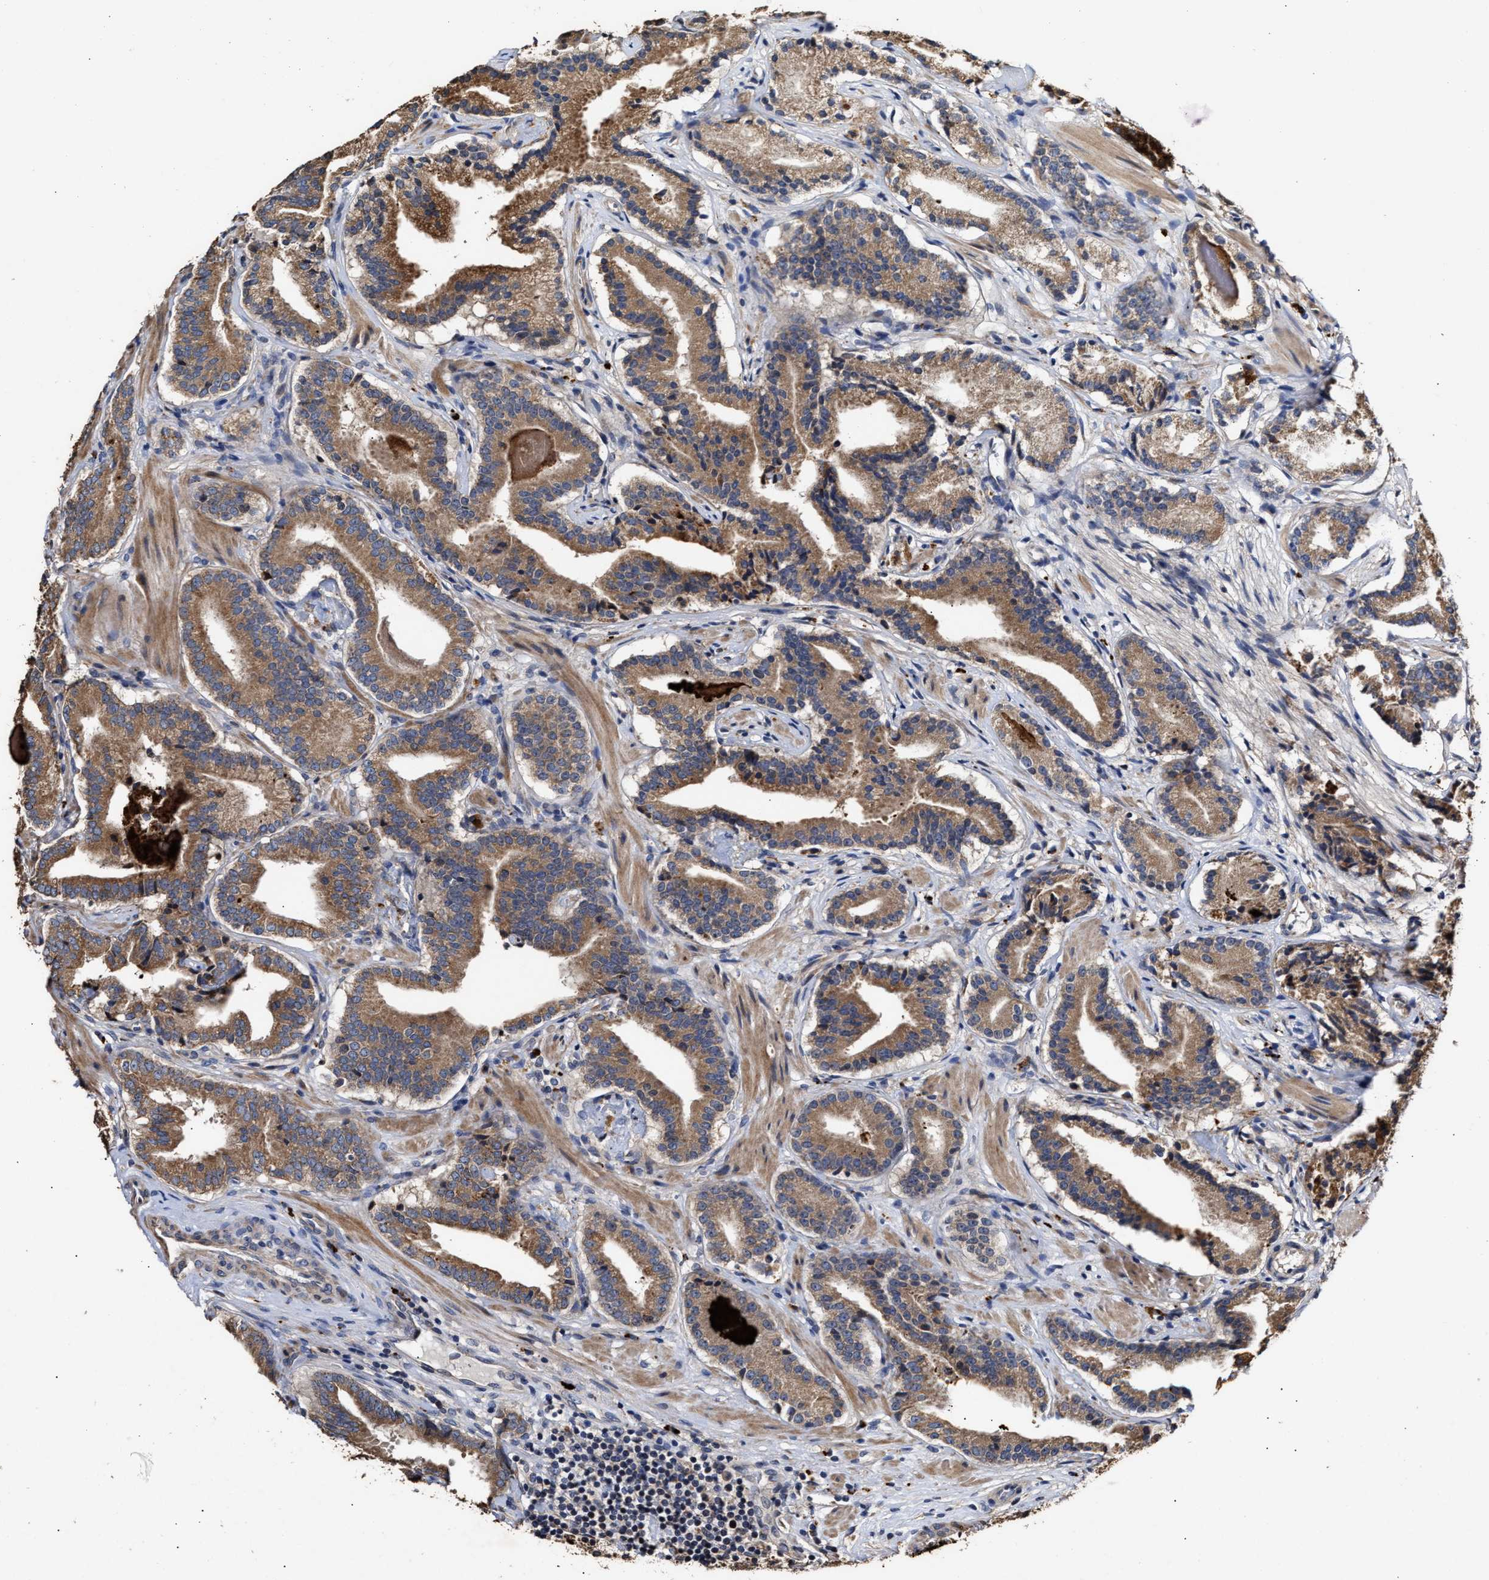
{"staining": {"intensity": "moderate", "quantity": ">75%", "location": "cytoplasmic/membranous"}, "tissue": "prostate cancer", "cell_type": "Tumor cells", "image_type": "cancer", "snomed": [{"axis": "morphology", "description": "Adenocarcinoma, Low grade"}, {"axis": "topography", "description": "Prostate"}], "caption": "IHC (DAB) staining of human prostate cancer (low-grade adenocarcinoma) reveals moderate cytoplasmic/membranous protein expression in about >75% of tumor cells.", "gene": "GOSR1", "patient": {"sex": "male", "age": 51}}